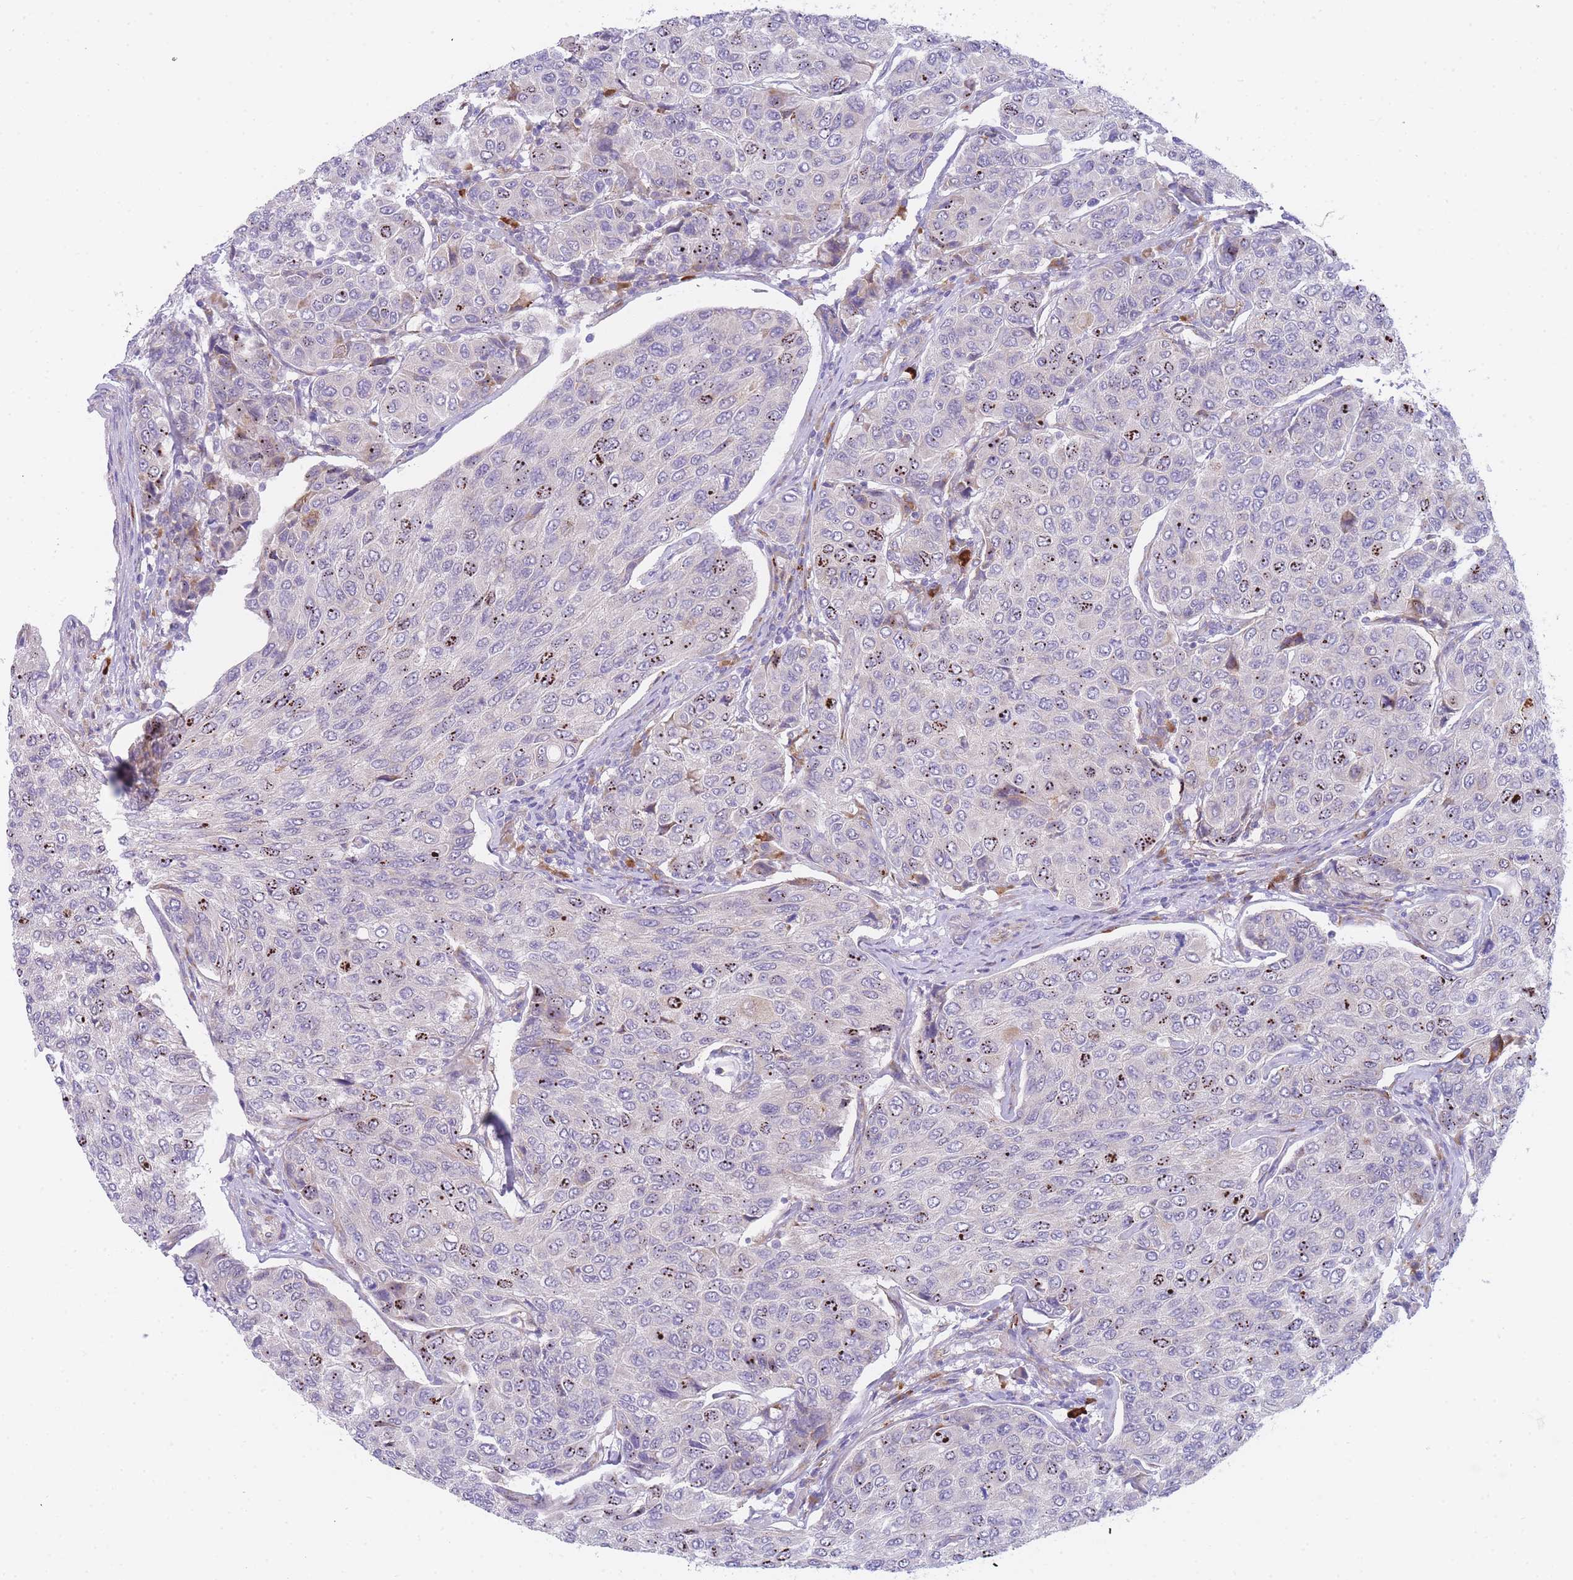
{"staining": {"intensity": "negative", "quantity": "none", "location": "none"}, "tissue": "breast cancer", "cell_type": "Tumor cells", "image_type": "cancer", "snomed": [{"axis": "morphology", "description": "Duct carcinoma"}, {"axis": "topography", "description": "Breast"}], "caption": "Image shows no protein positivity in tumor cells of breast cancer (infiltrating ductal carcinoma) tissue. Brightfield microscopy of immunohistochemistry (IHC) stained with DAB (brown) and hematoxylin (blue), captured at high magnification.", "gene": "ZNF510", "patient": {"sex": "female", "age": 55}}